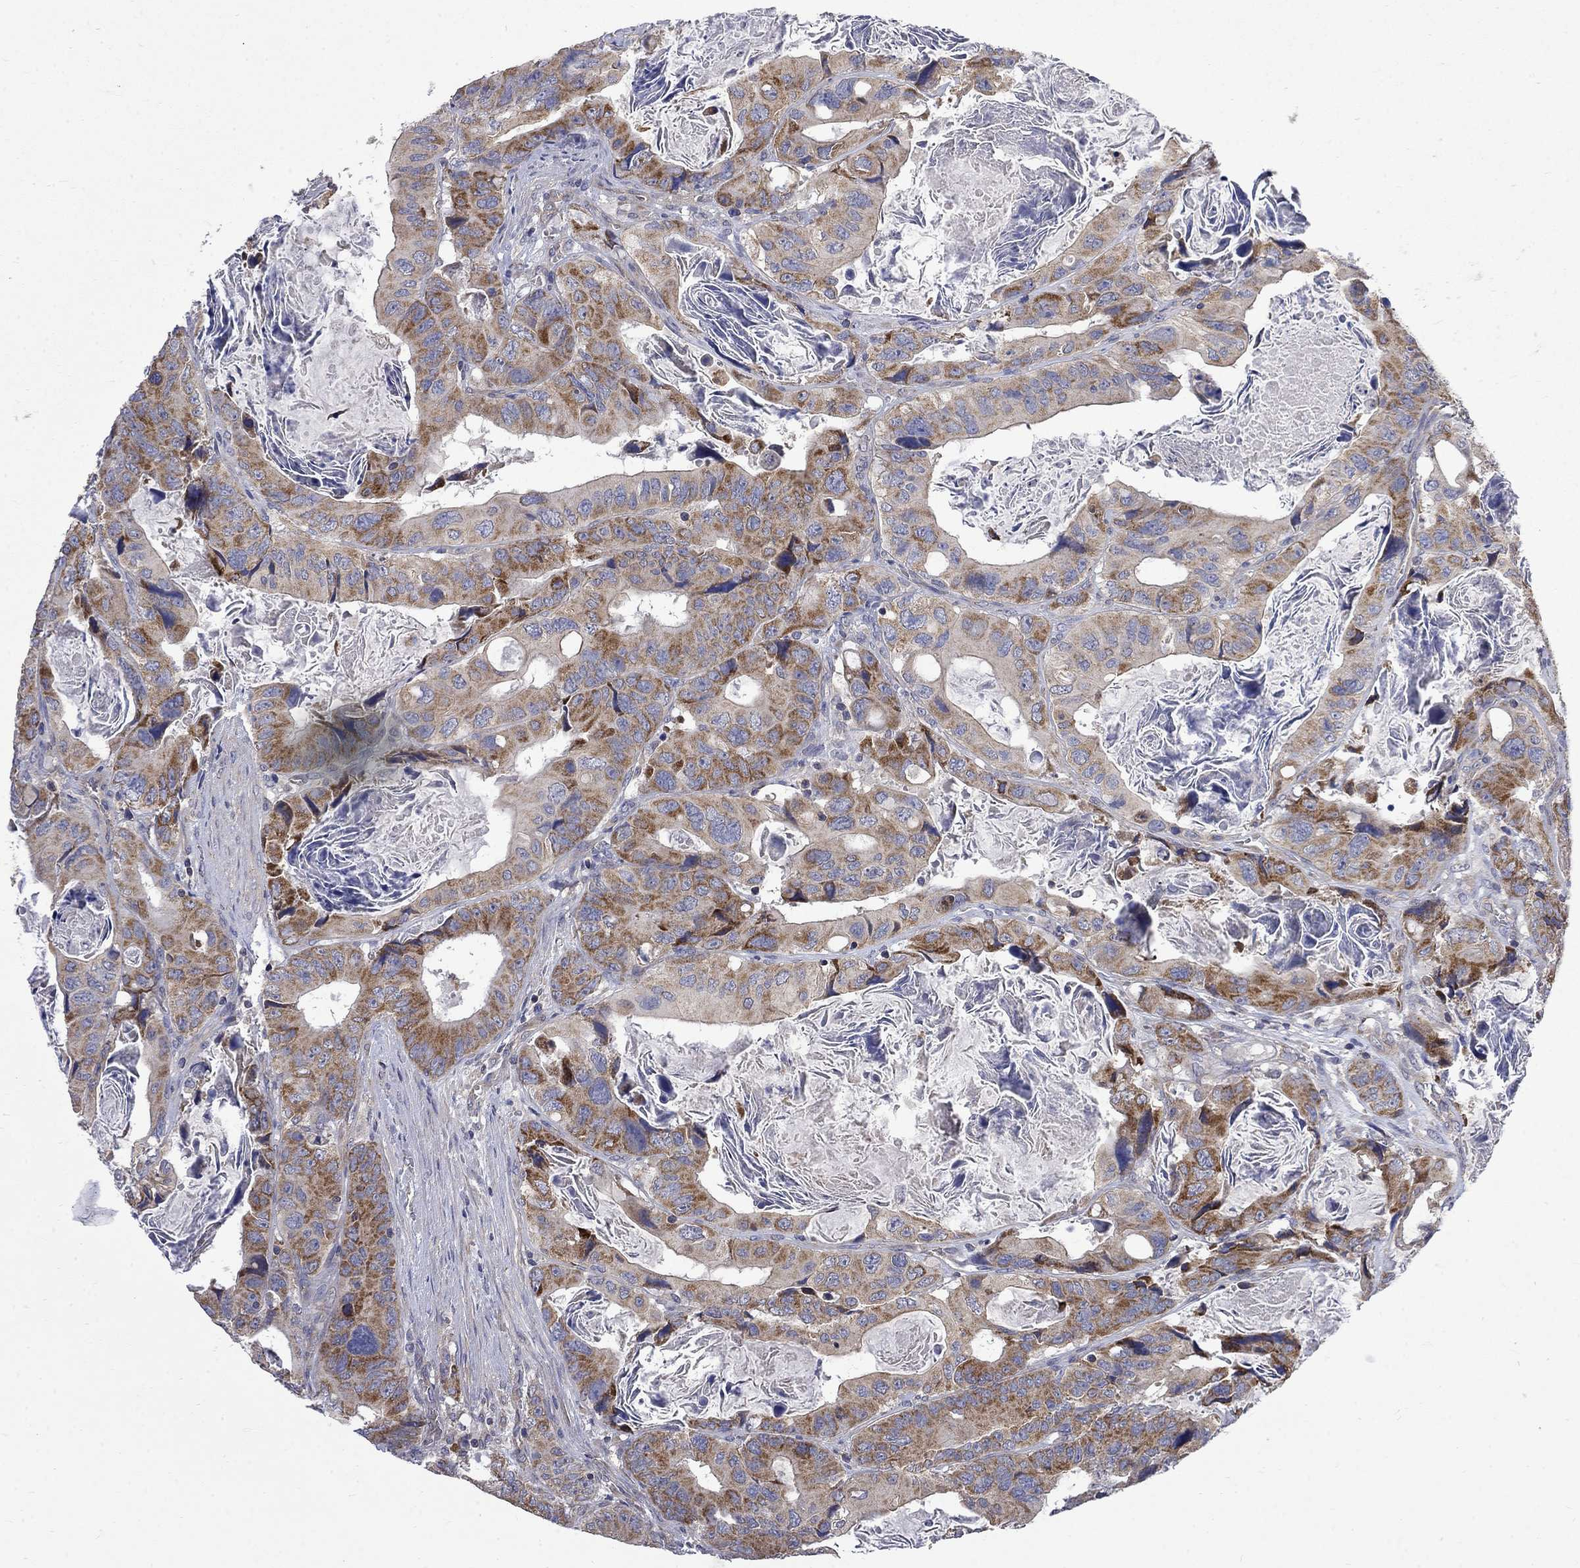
{"staining": {"intensity": "strong", "quantity": "25%-75%", "location": "cytoplasmic/membranous"}, "tissue": "colorectal cancer", "cell_type": "Tumor cells", "image_type": "cancer", "snomed": [{"axis": "morphology", "description": "Adenocarcinoma, NOS"}, {"axis": "topography", "description": "Rectum"}], "caption": "An immunohistochemistry (IHC) image of neoplastic tissue is shown. Protein staining in brown shows strong cytoplasmic/membranous positivity in colorectal cancer within tumor cells.", "gene": "HSPA12A", "patient": {"sex": "male", "age": 64}}